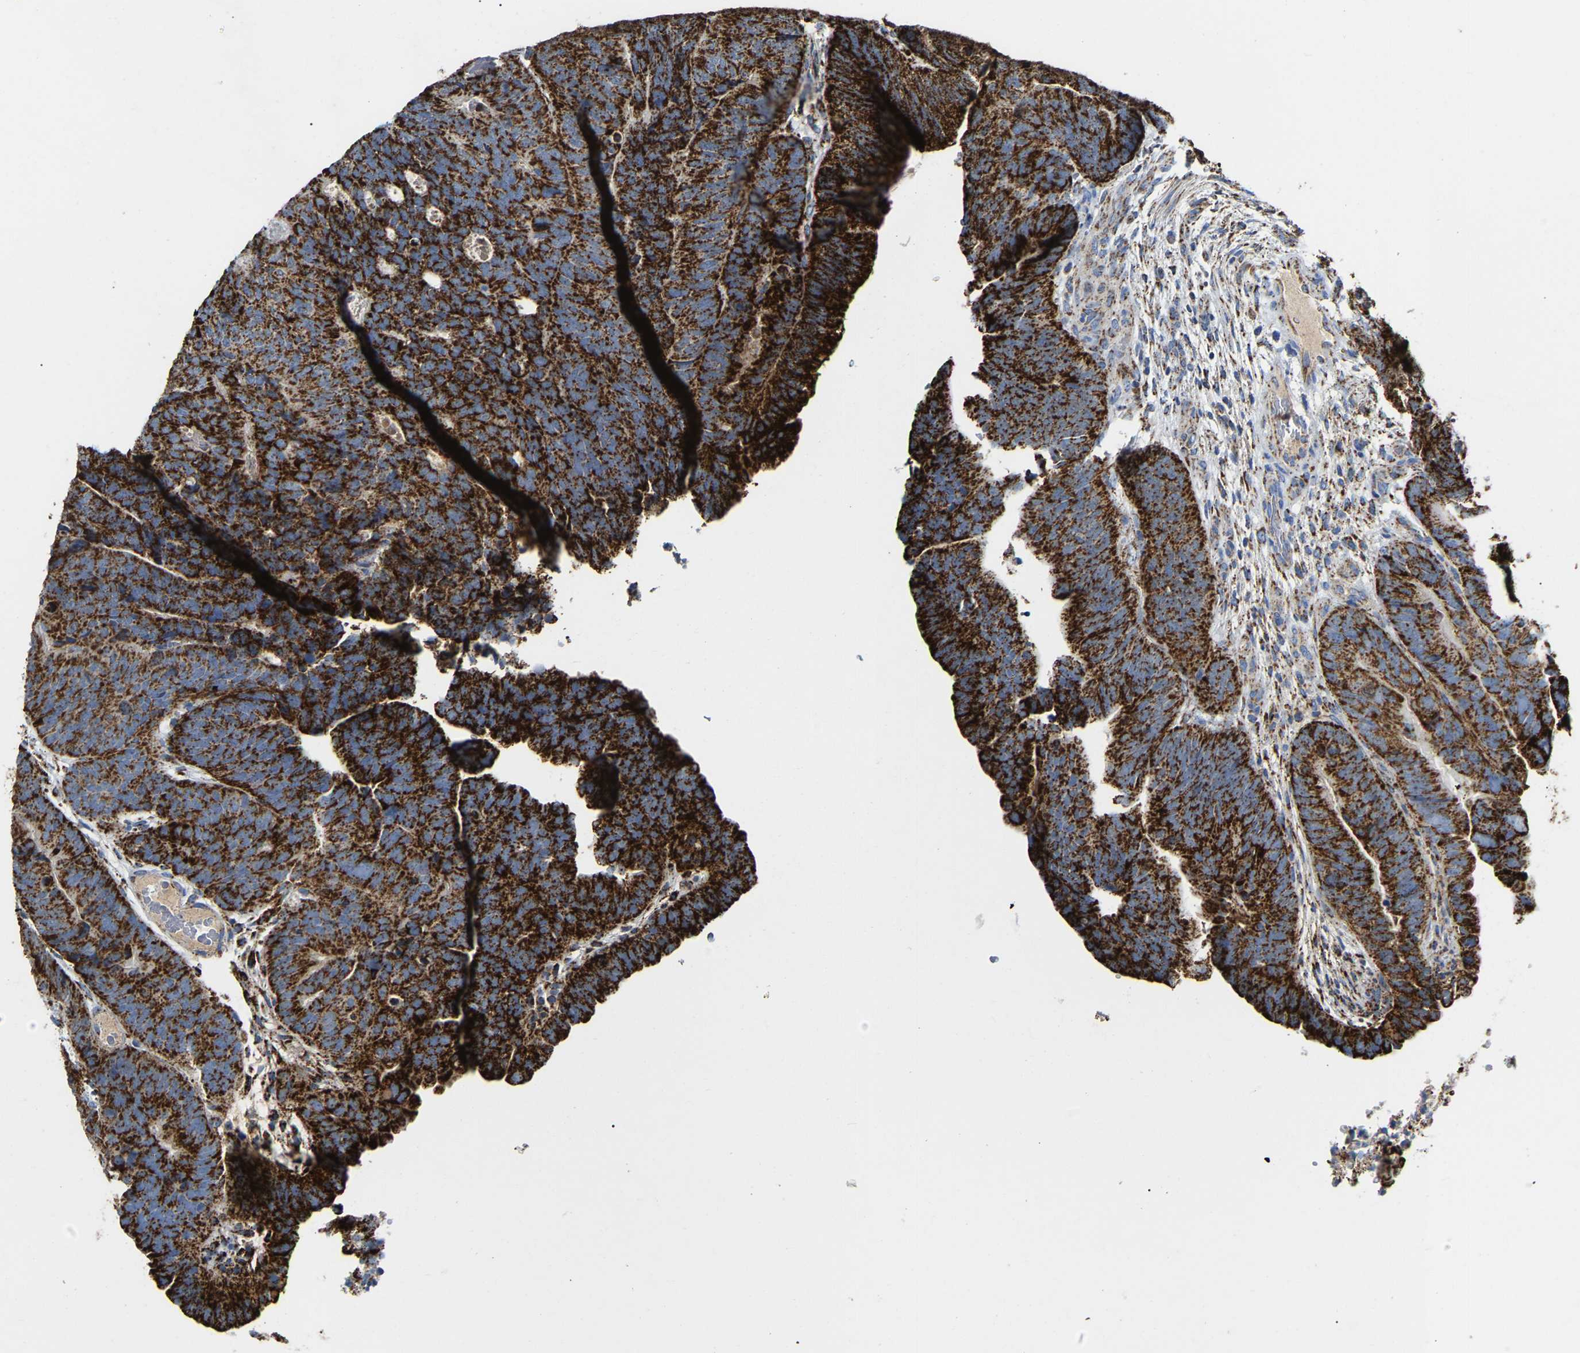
{"staining": {"intensity": "strong", "quantity": ">75%", "location": "cytoplasmic/membranous"}, "tissue": "colorectal cancer", "cell_type": "Tumor cells", "image_type": "cancer", "snomed": [{"axis": "morphology", "description": "Adenocarcinoma, NOS"}, {"axis": "topography", "description": "Colon"}], "caption": "Protein staining reveals strong cytoplasmic/membranous positivity in approximately >75% of tumor cells in colorectal cancer.", "gene": "HIBADH", "patient": {"sex": "female", "age": 67}}